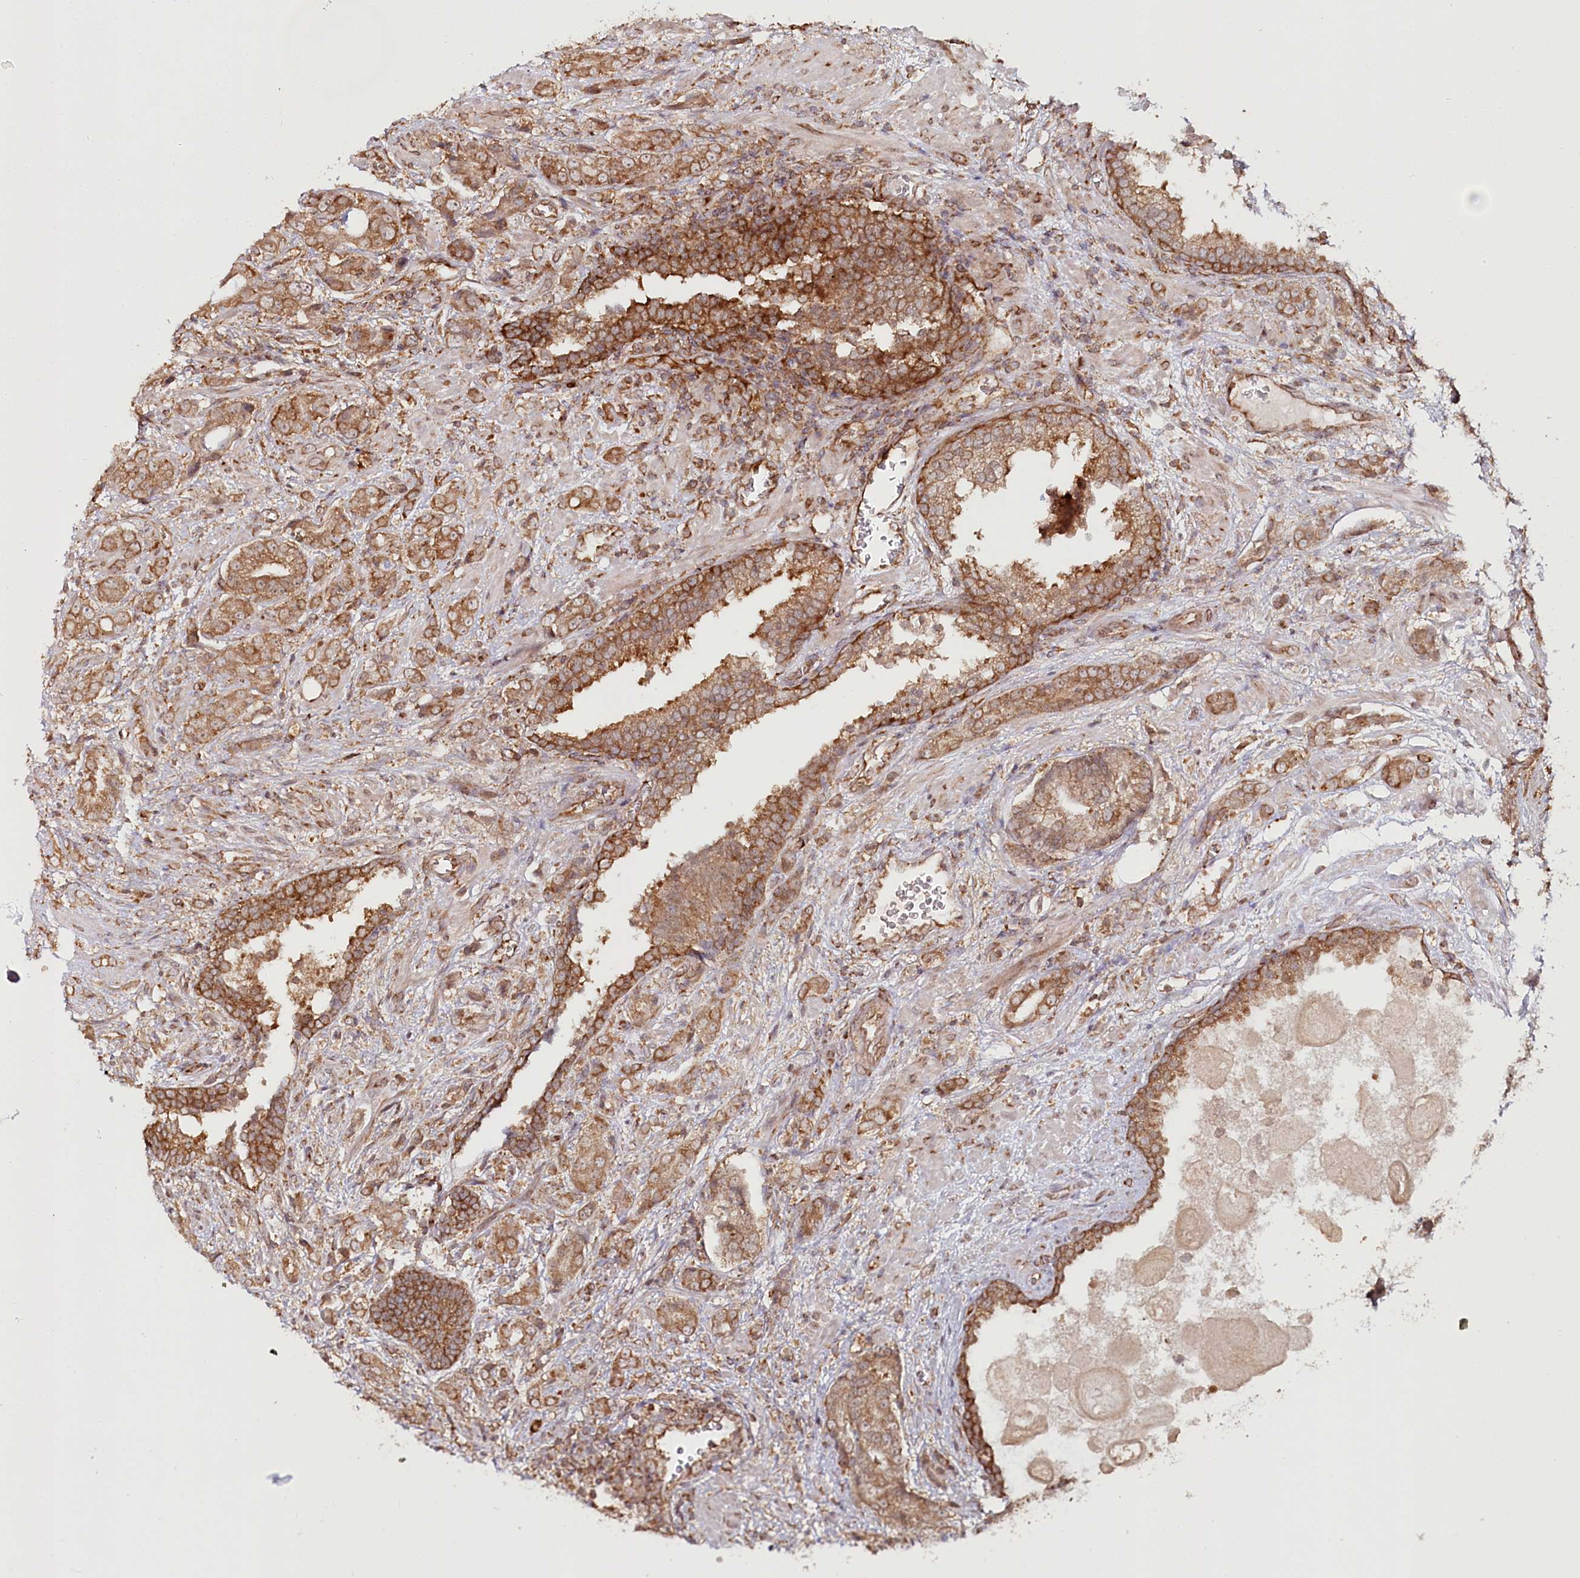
{"staining": {"intensity": "moderate", "quantity": ">75%", "location": "cytoplasmic/membranous"}, "tissue": "prostate cancer", "cell_type": "Tumor cells", "image_type": "cancer", "snomed": [{"axis": "morphology", "description": "Adenocarcinoma, High grade"}, {"axis": "topography", "description": "Prostate"}], "caption": "Immunohistochemistry (IHC) of prostate cancer (adenocarcinoma (high-grade)) demonstrates medium levels of moderate cytoplasmic/membranous expression in about >75% of tumor cells.", "gene": "OTUD4", "patient": {"sex": "male", "age": 57}}